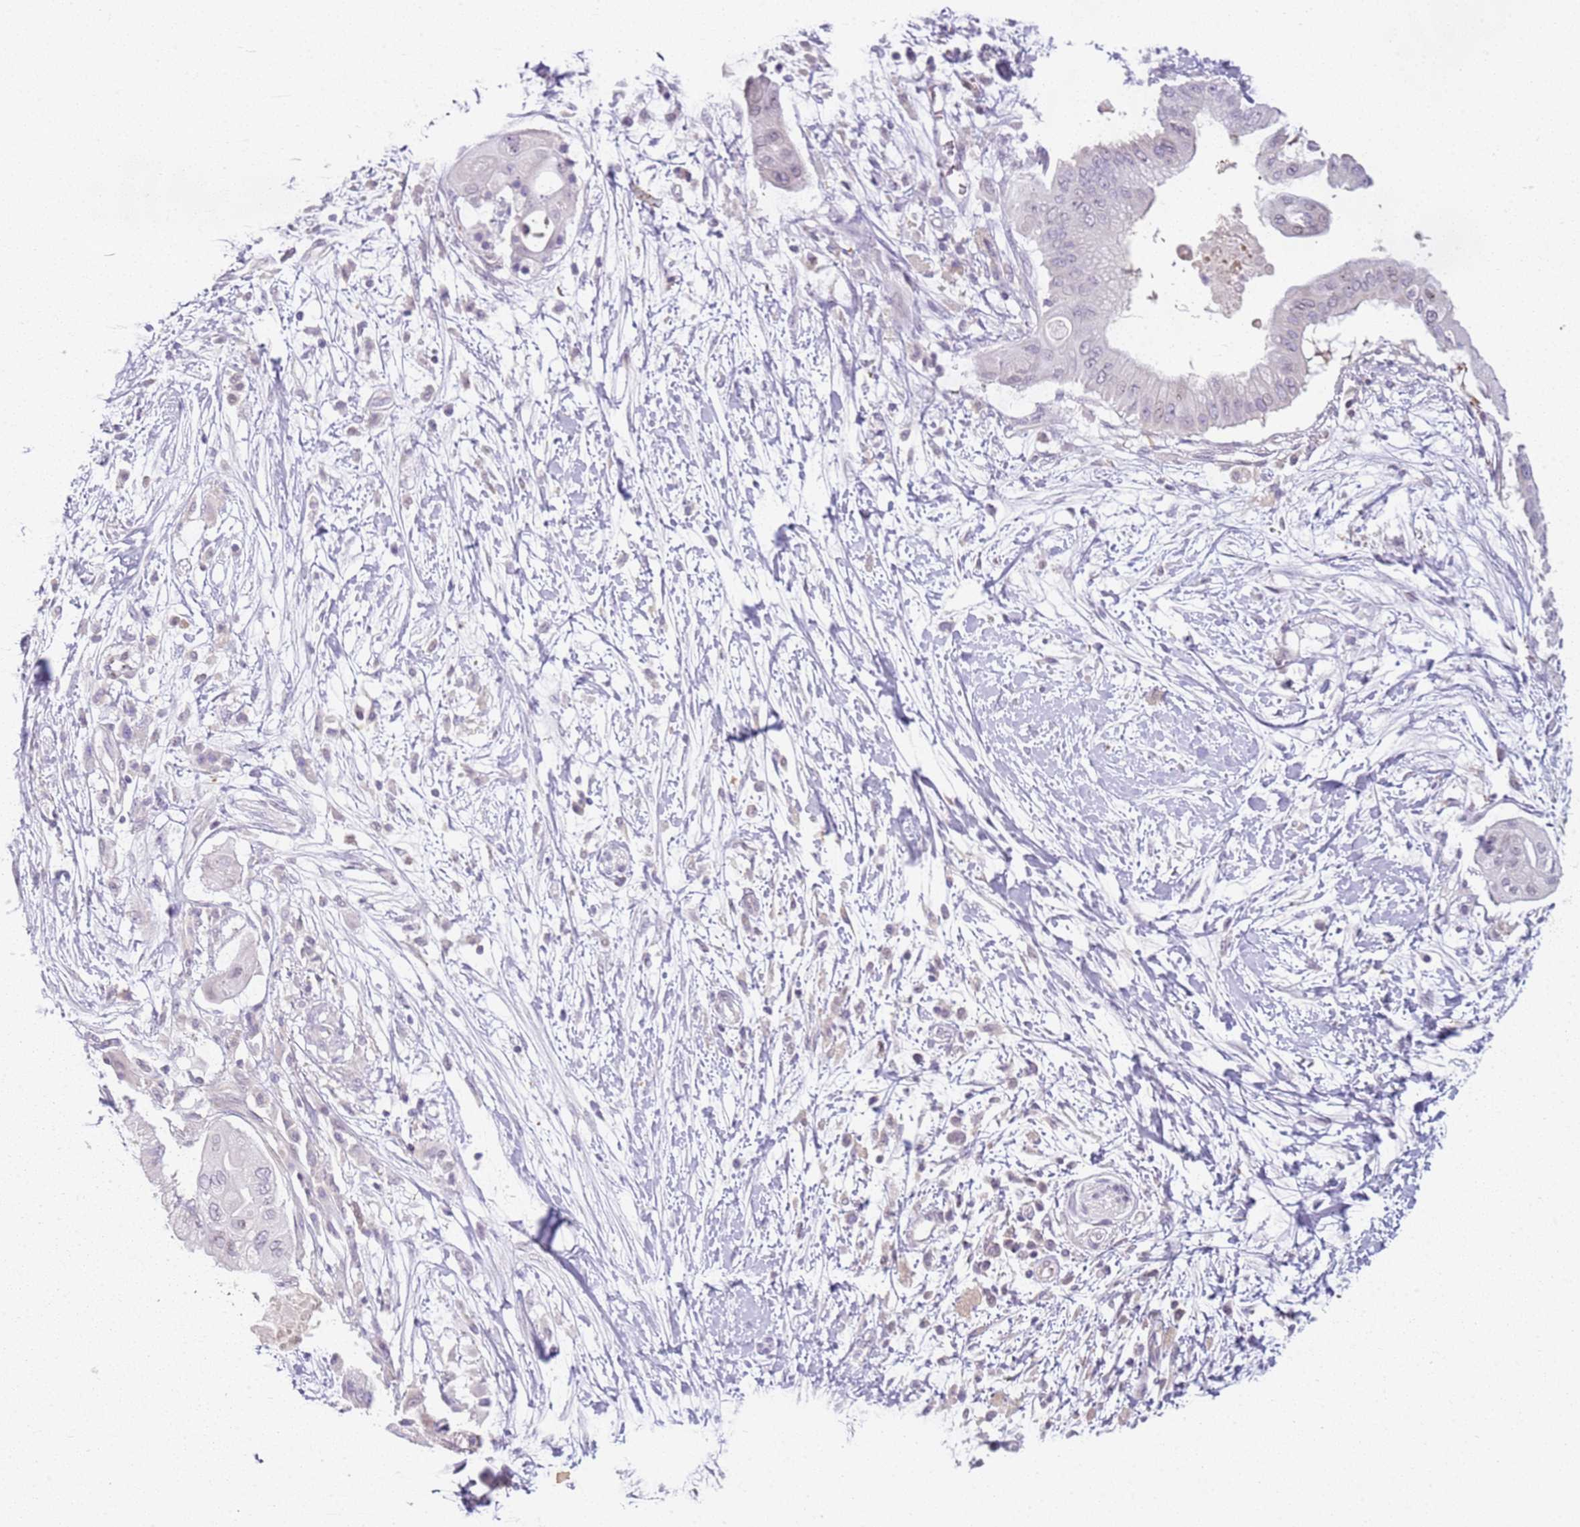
{"staining": {"intensity": "negative", "quantity": "none", "location": "none"}, "tissue": "pancreatic cancer", "cell_type": "Tumor cells", "image_type": "cancer", "snomed": [{"axis": "morphology", "description": "Adenocarcinoma, NOS"}, {"axis": "topography", "description": "Pancreas"}], "caption": "Immunohistochemistry histopathology image of human pancreatic cancer (adenocarcinoma) stained for a protein (brown), which shows no staining in tumor cells.", "gene": "DEFB116", "patient": {"sex": "male", "age": 68}}